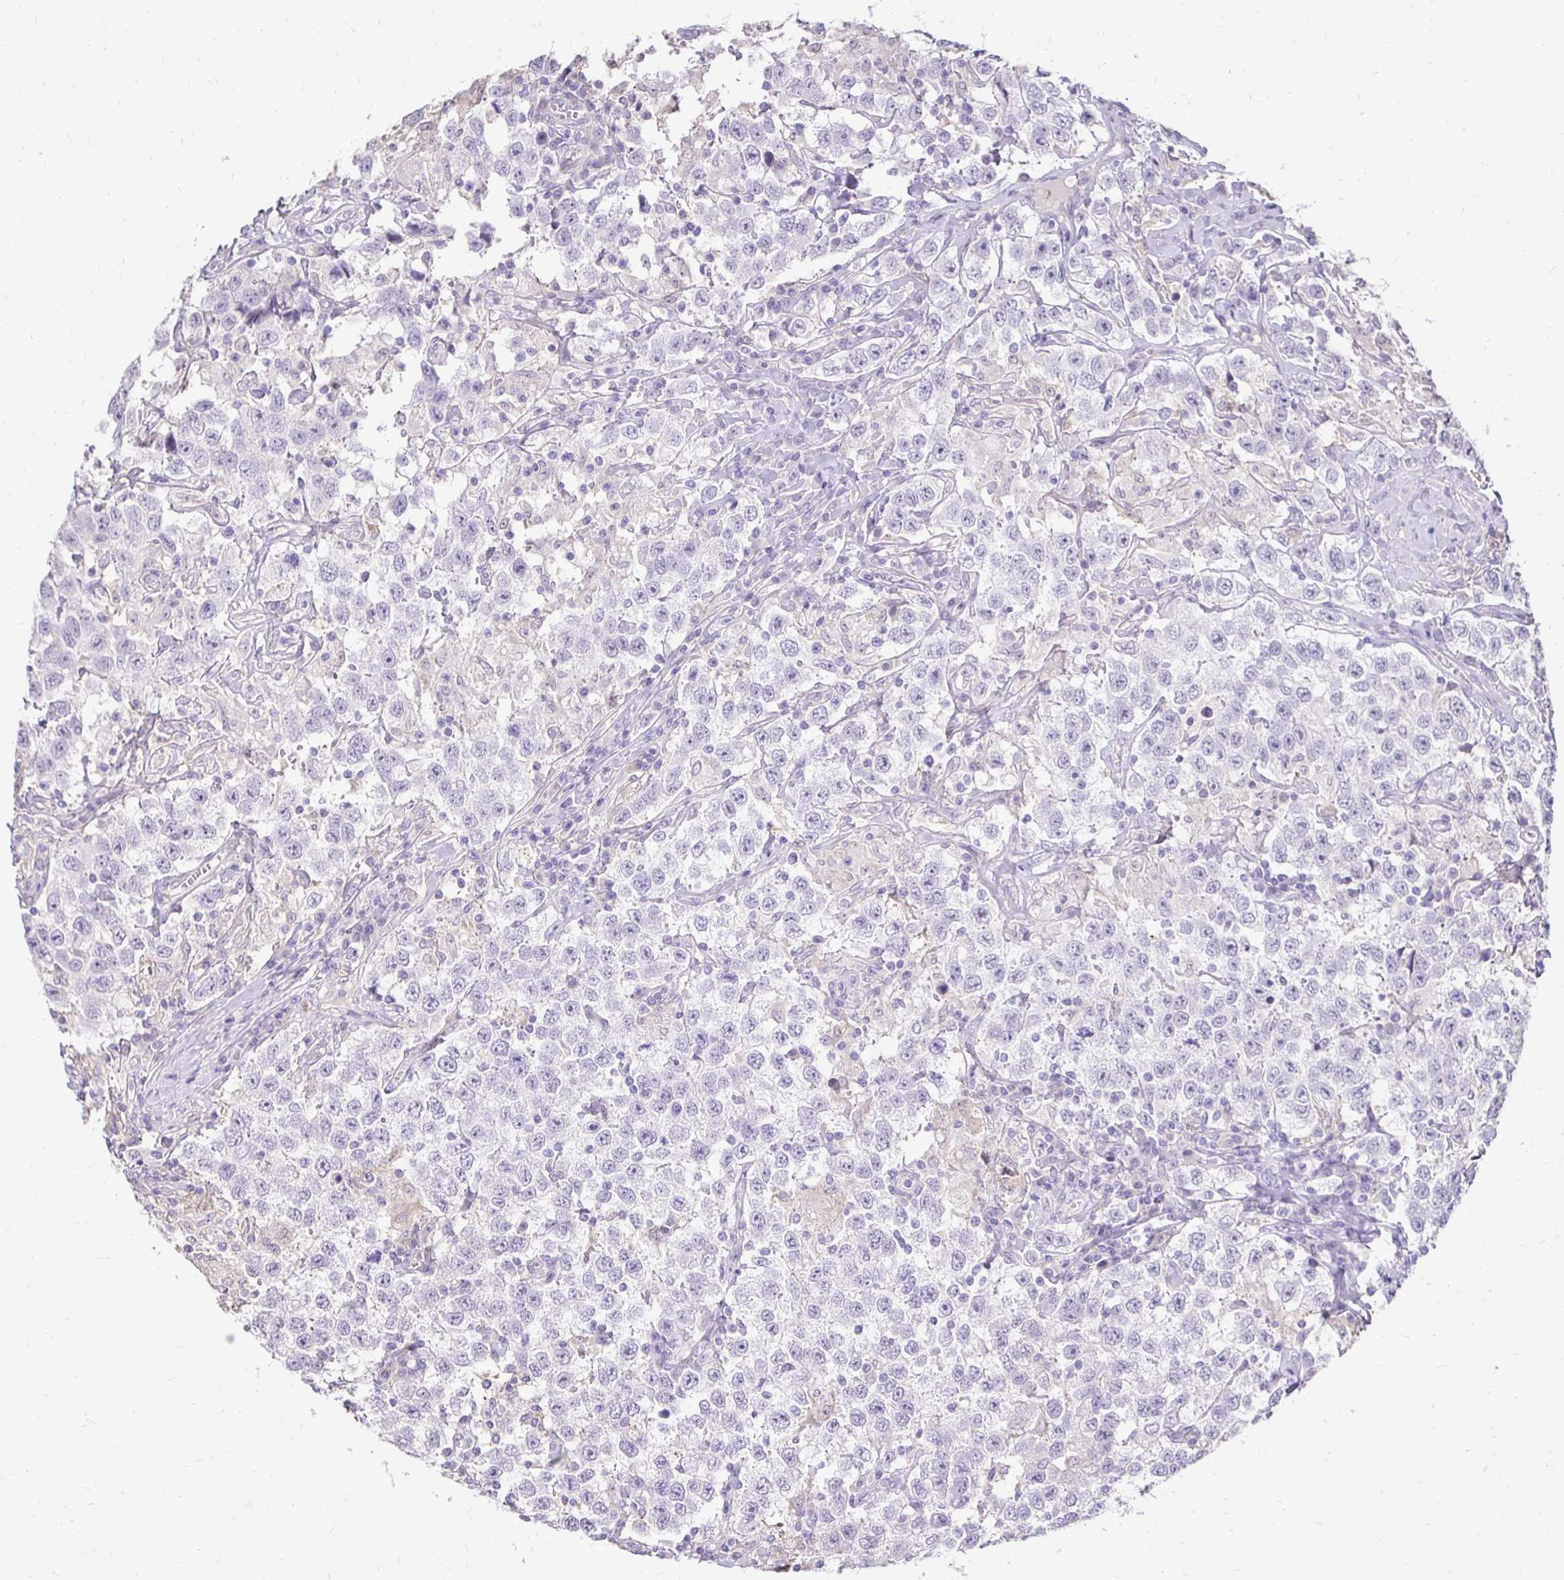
{"staining": {"intensity": "negative", "quantity": "none", "location": "none"}, "tissue": "testis cancer", "cell_type": "Tumor cells", "image_type": "cancer", "snomed": [{"axis": "morphology", "description": "Seminoma, NOS"}, {"axis": "topography", "description": "Testis"}], "caption": "Immunohistochemical staining of testis cancer (seminoma) reveals no significant expression in tumor cells. The staining was performed using DAB (3,3'-diaminobenzidine) to visualize the protein expression in brown, while the nuclei were stained in blue with hematoxylin (Magnification: 20x).", "gene": "GAS2", "patient": {"sex": "male", "age": 41}}